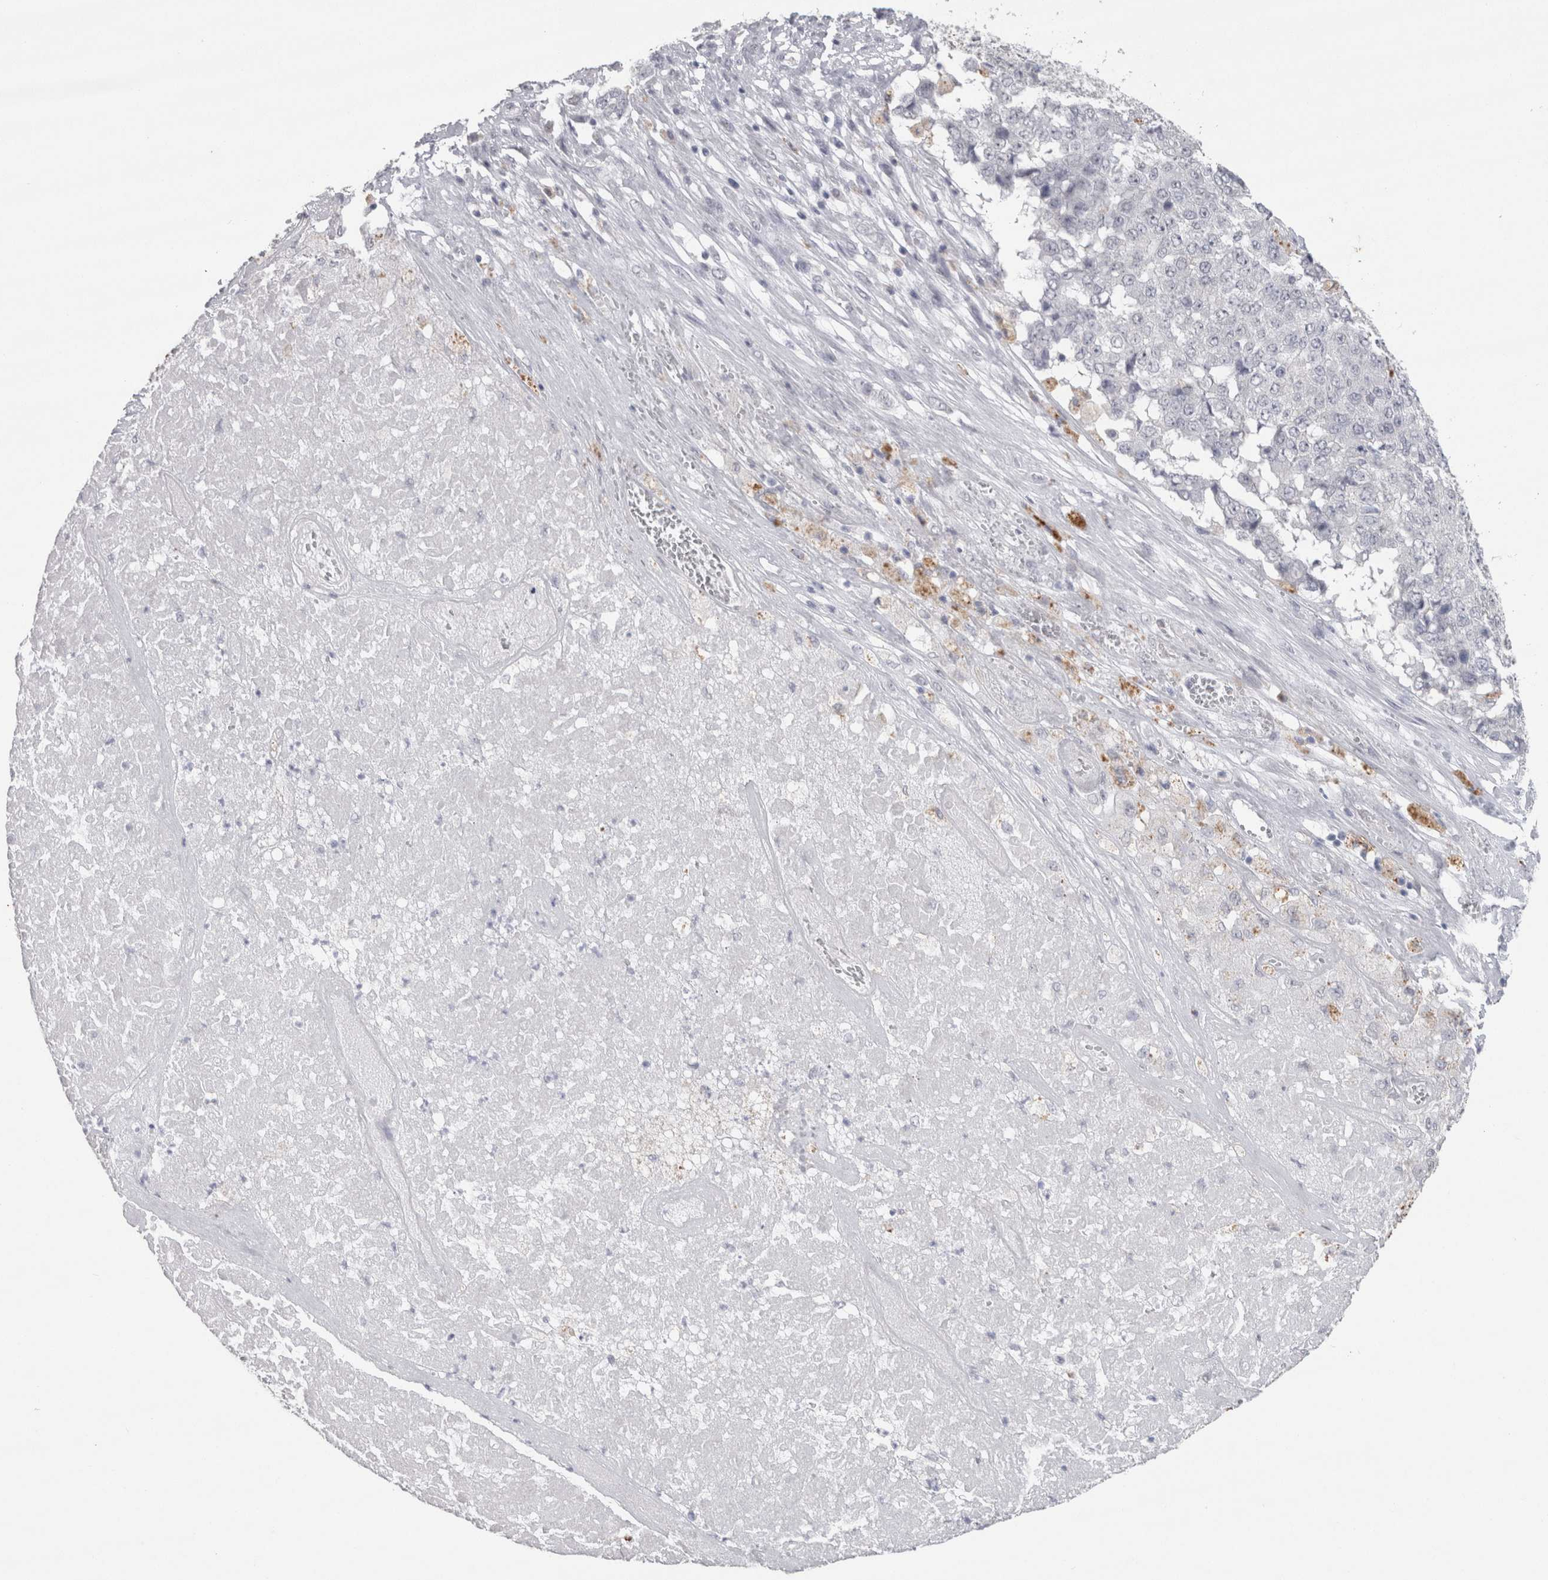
{"staining": {"intensity": "negative", "quantity": "none", "location": "none"}, "tissue": "pancreatic cancer", "cell_type": "Tumor cells", "image_type": "cancer", "snomed": [{"axis": "morphology", "description": "Adenocarcinoma, NOS"}, {"axis": "topography", "description": "Pancreas"}], "caption": "Immunohistochemistry micrograph of neoplastic tissue: human pancreatic adenocarcinoma stained with DAB (3,3'-diaminobenzidine) displays no significant protein positivity in tumor cells.", "gene": "CDH17", "patient": {"sex": "male", "age": 50}}